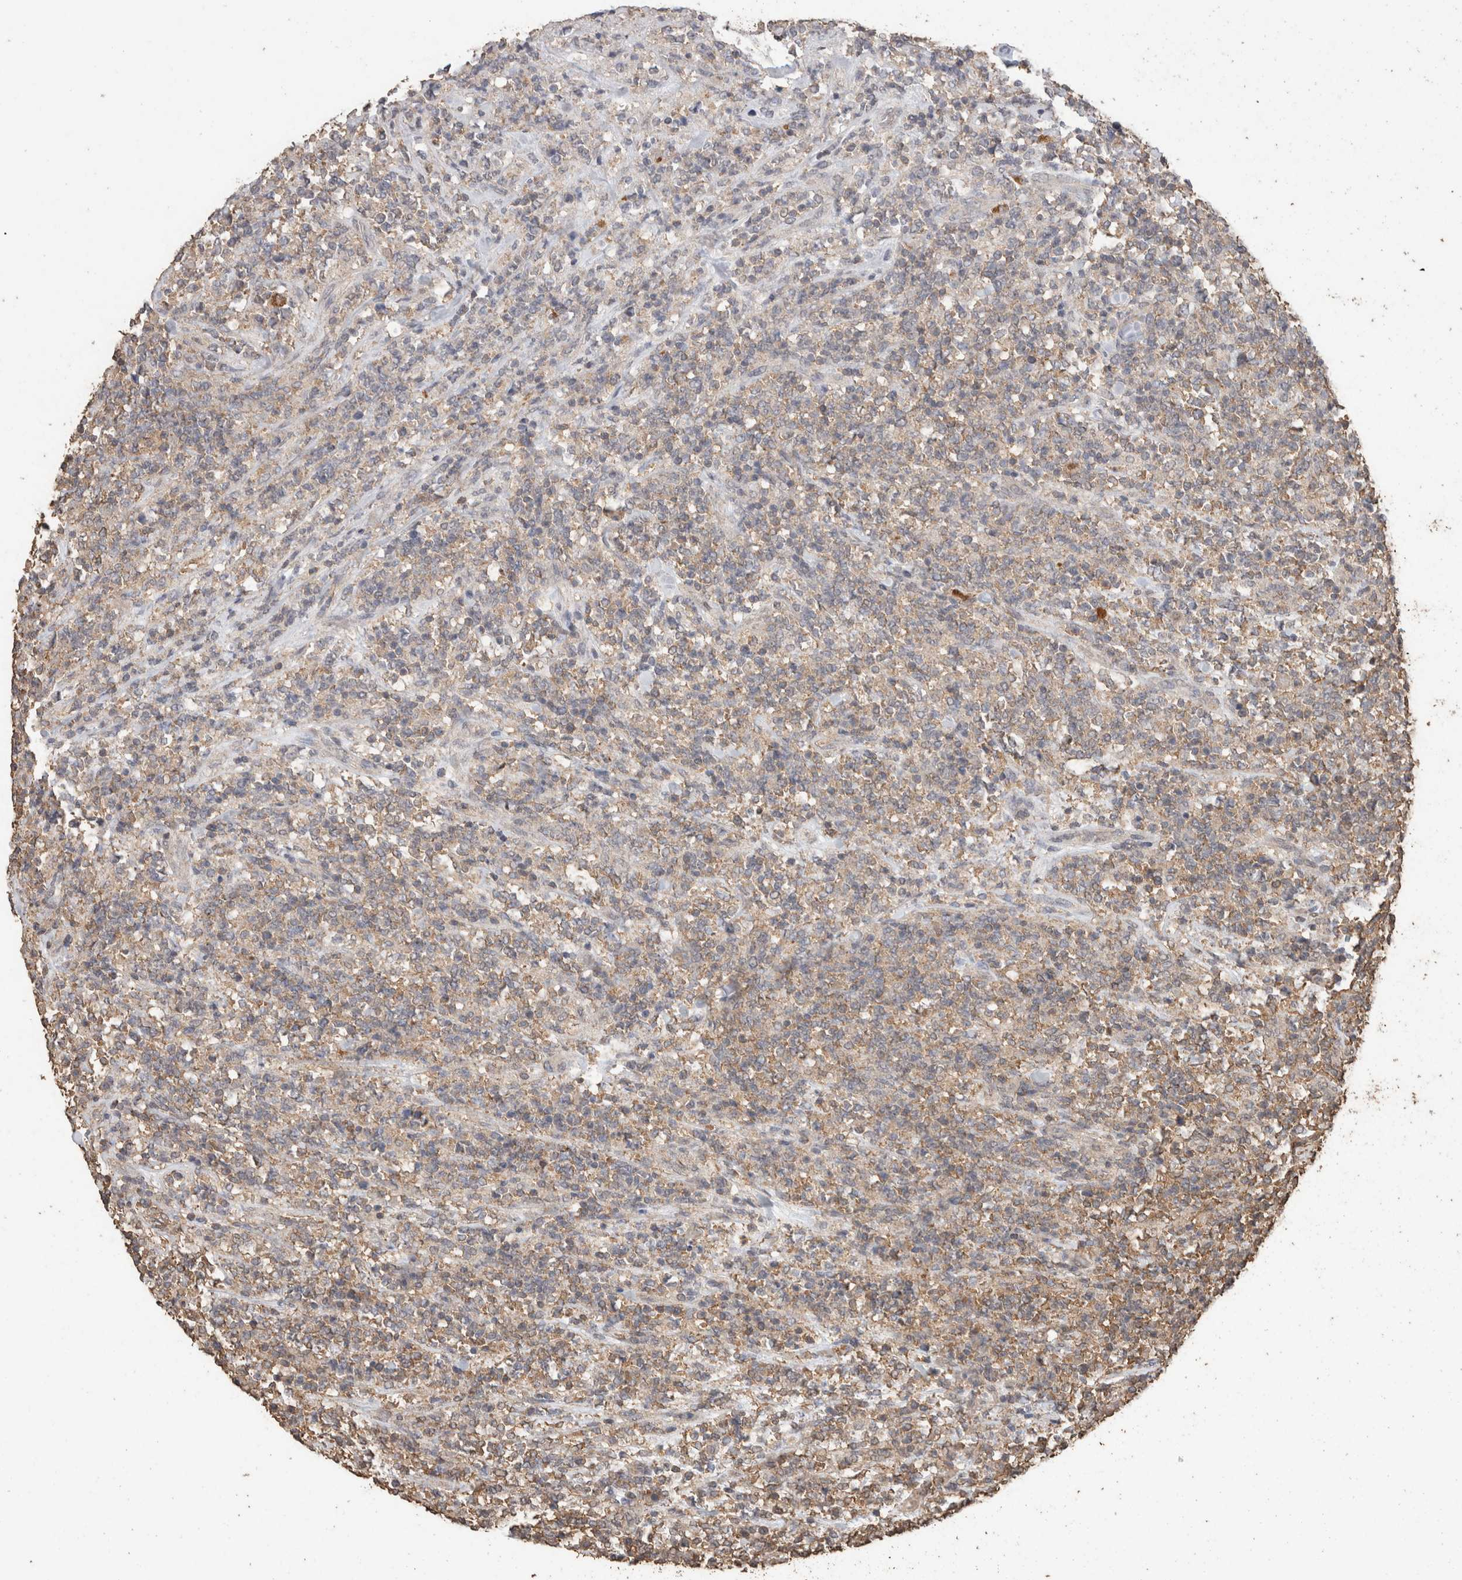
{"staining": {"intensity": "weak", "quantity": "<25%", "location": "cytoplasmic/membranous"}, "tissue": "lymphoma", "cell_type": "Tumor cells", "image_type": "cancer", "snomed": [{"axis": "morphology", "description": "Malignant lymphoma, non-Hodgkin's type, High grade"}, {"axis": "topography", "description": "Soft tissue"}], "caption": "High-grade malignant lymphoma, non-Hodgkin's type was stained to show a protein in brown. There is no significant expression in tumor cells.", "gene": "CX3CL1", "patient": {"sex": "male", "age": 18}}